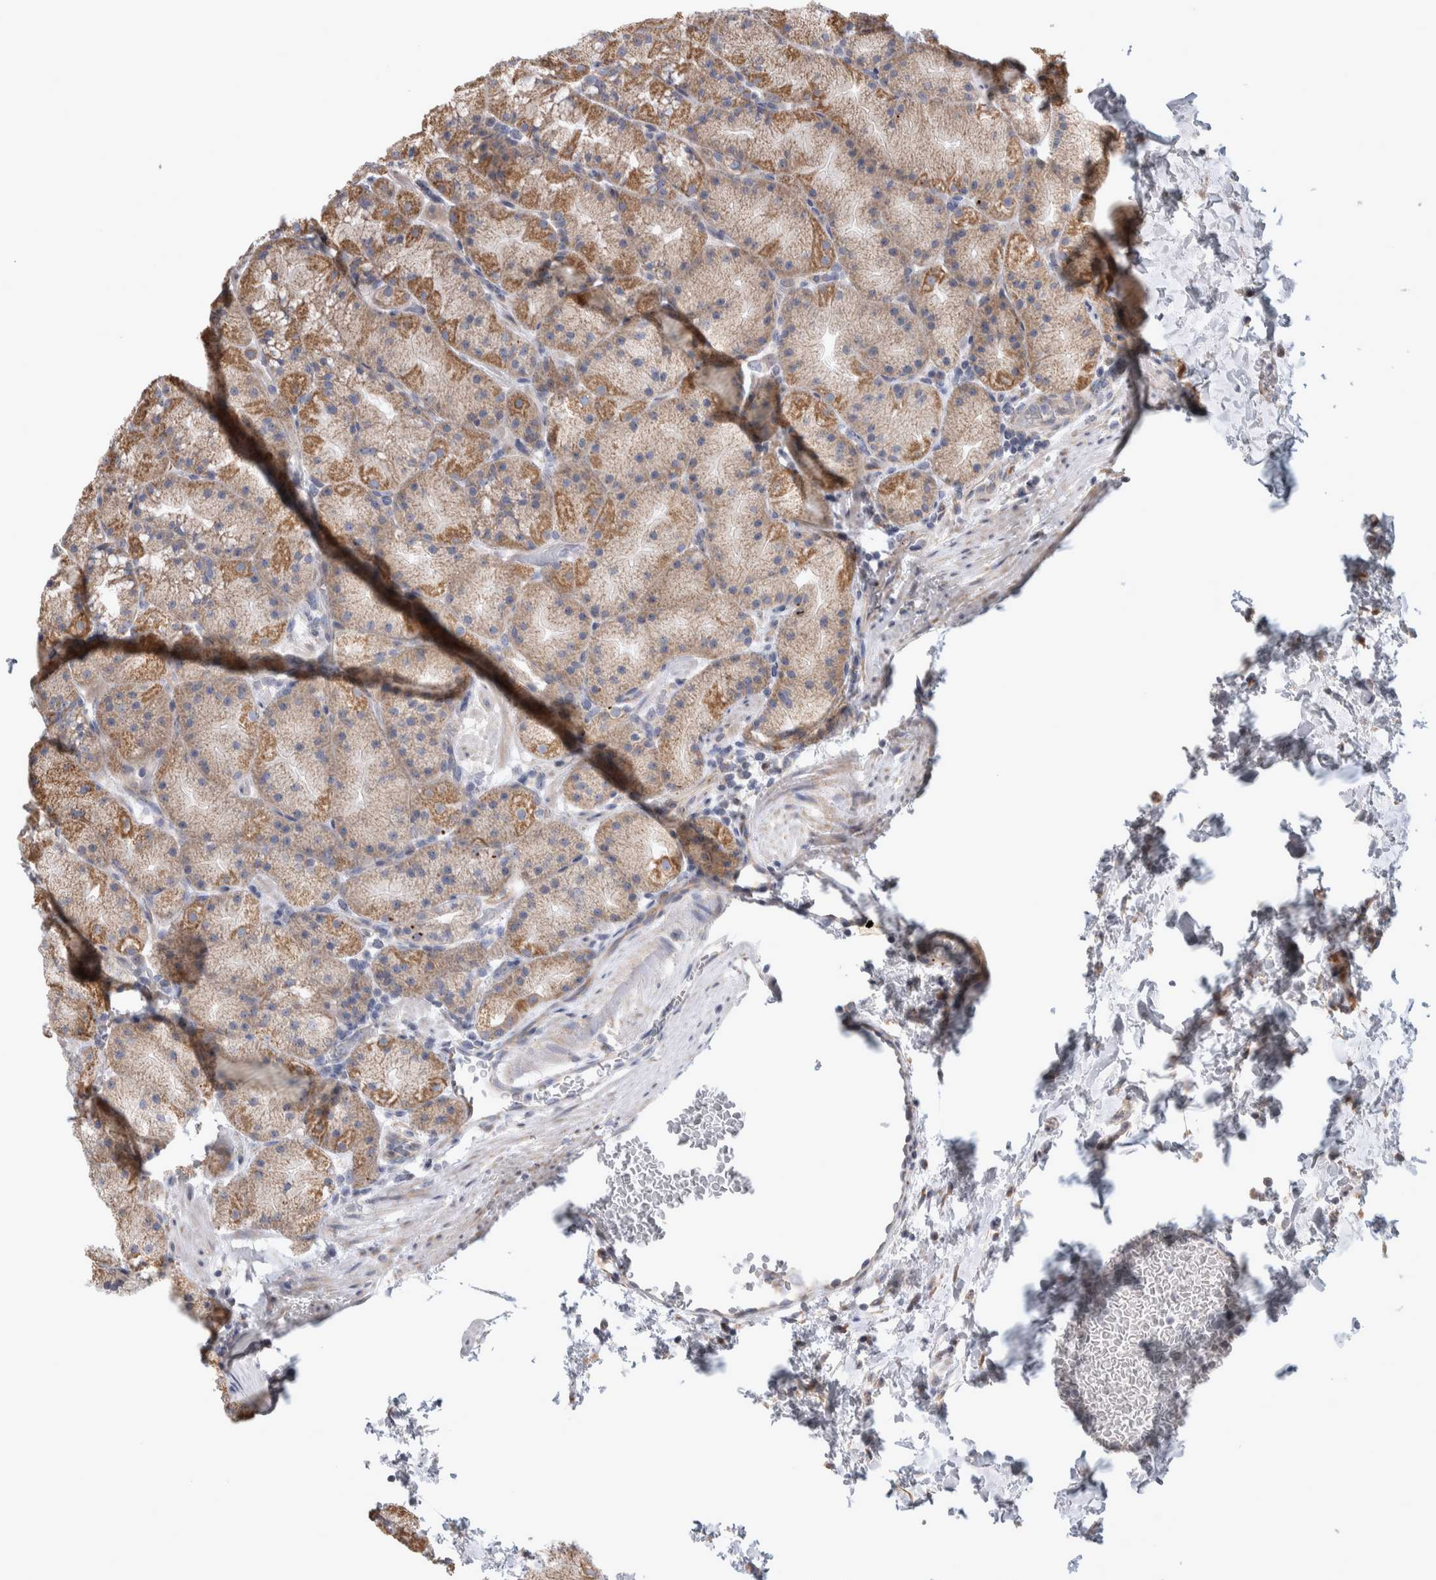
{"staining": {"intensity": "moderate", "quantity": ">75%", "location": "cytoplasmic/membranous"}, "tissue": "stomach", "cell_type": "Glandular cells", "image_type": "normal", "snomed": [{"axis": "morphology", "description": "Normal tissue, NOS"}, {"axis": "topography", "description": "Stomach, upper"}, {"axis": "topography", "description": "Stomach"}], "caption": "Immunohistochemistry (IHC) of unremarkable stomach demonstrates medium levels of moderate cytoplasmic/membranous staining in approximately >75% of glandular cells. (DAB (3,3'-diaminobenzidine) IHC, brown staining for protein, blue staining for nuclei).", "gene": "SCO1", "patient": {"sex": "male", "age": 48}}